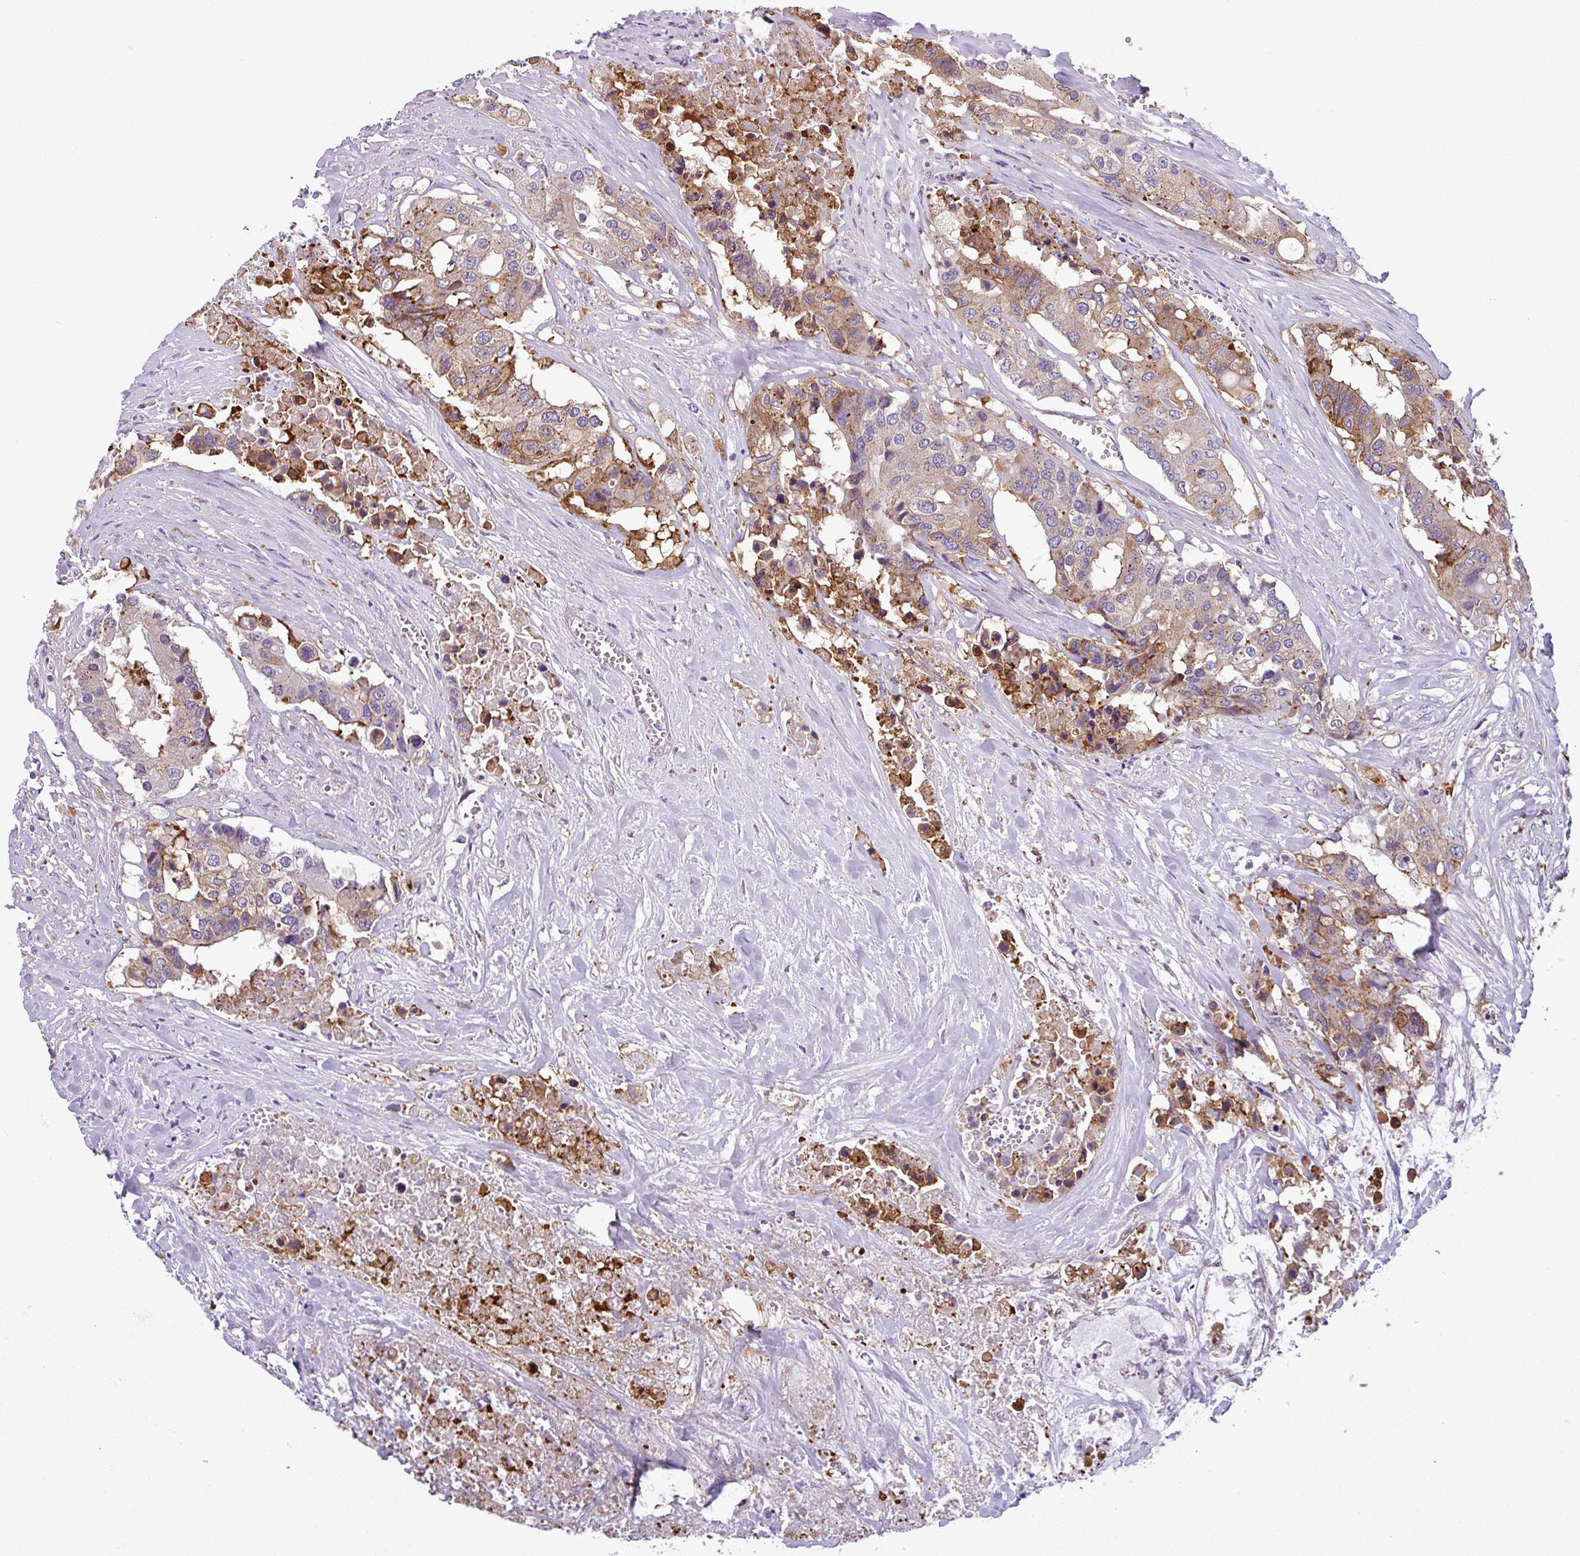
{"staining": {"intensity": "moderate", "quantity": "25%-75%", "location": "cytoplasmic/membranous"}, "tissue": "colorectal cancer", "cell_type": "Tumor cells", "image_type": "cancer", "snomed": [{"axis": "morphology", "description": "Adenocarcinoma, NOS"}, {"axis": "topography", "description": "Colon"}], "caption": "Immunohistochemistry (DAB (3,3'-diaminobenzidine)) staining of human colorectal cancer (adenocarcinoma) shows moderate cytoplasmic/membranous protein expression in about 25%-75% of tumor cells.", "gene": "SLC23A2", "patient": {"sex": "male", "age": 77}}